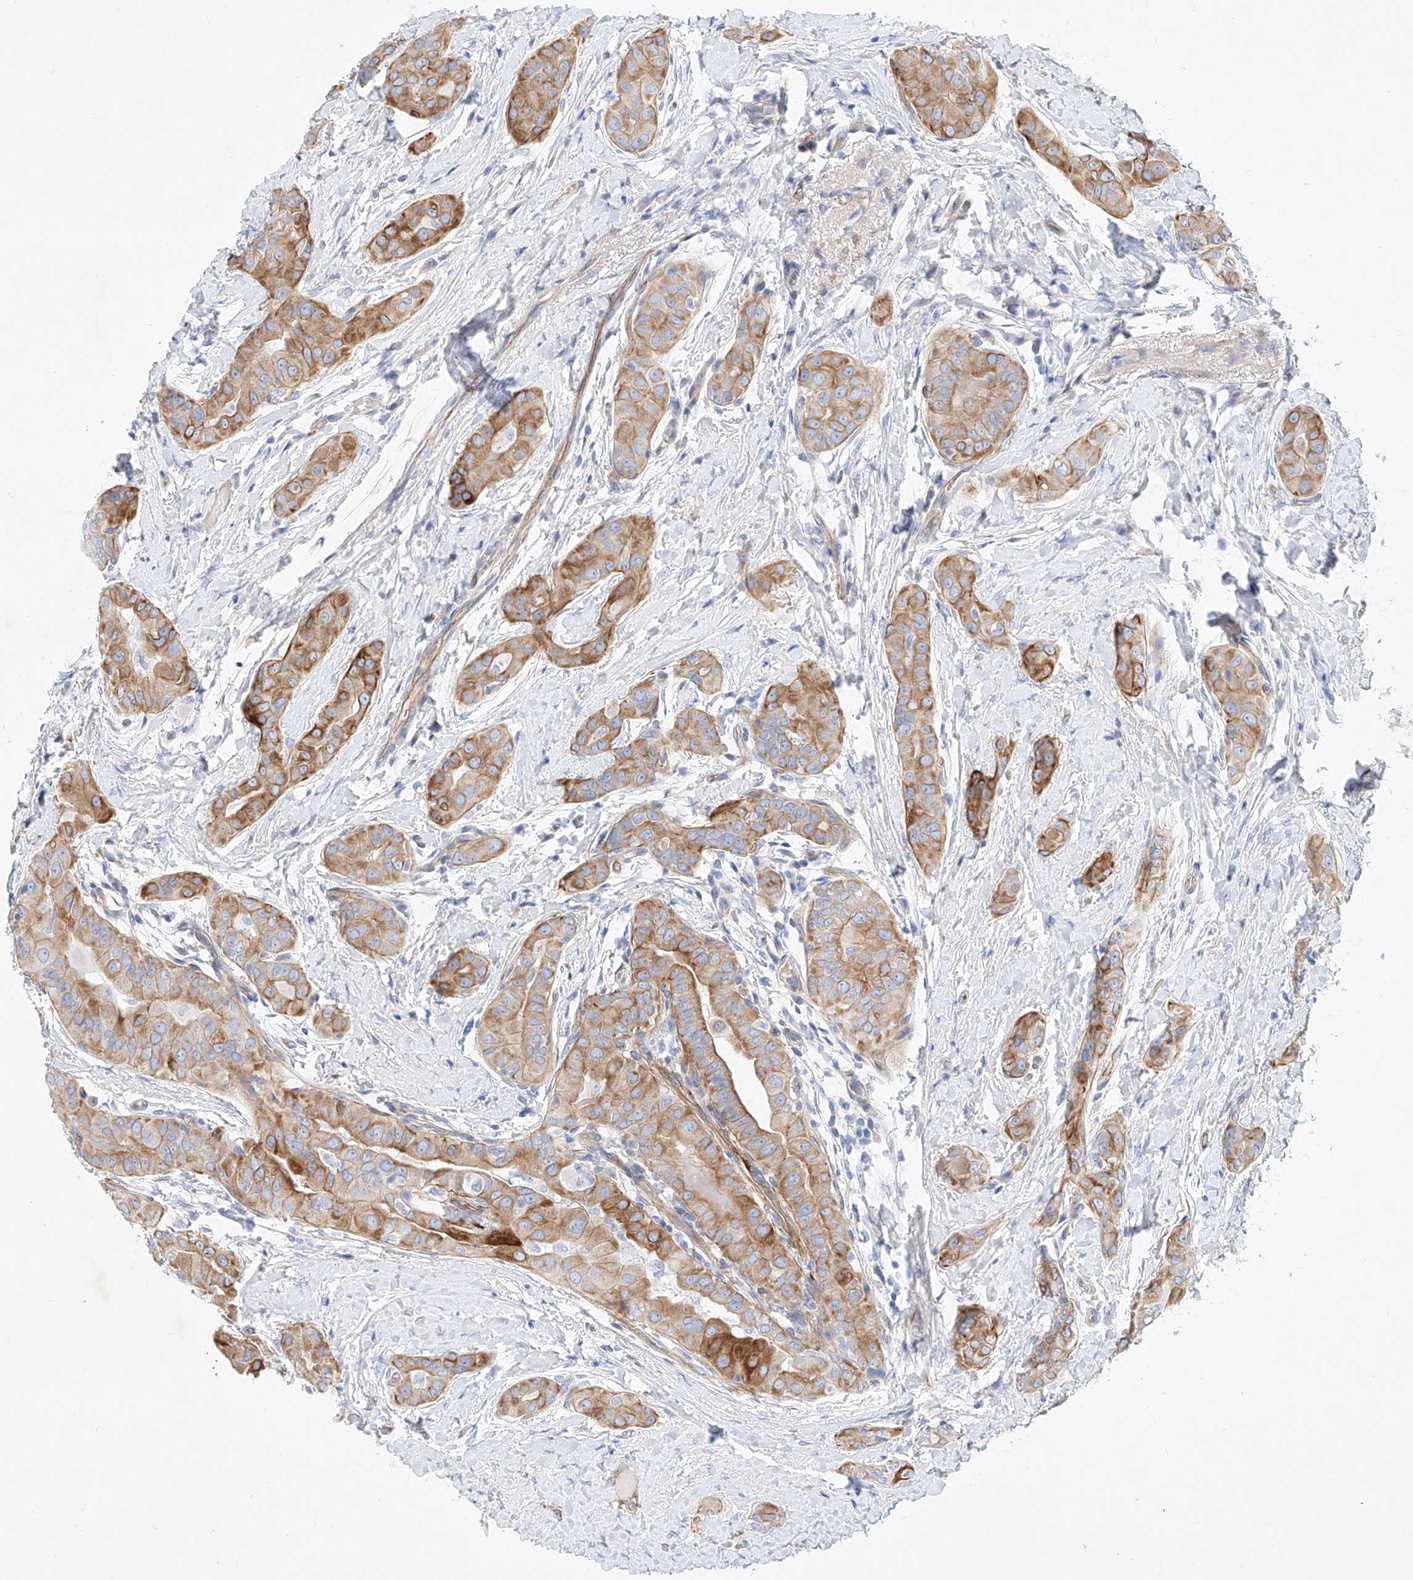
{"staining": {"intensity": "moderate", "quantity": ">75%", "location": "cytoplasmic/membranous"}, "tissue": "thyroid cancer", "cell_type": "Tumor cells", "image_type": "cancer", "snomed": [{"axis": "morphology", "description": "Papillary adenocarcinoma, NOS"}, {"axis": "topography", "description": "Thyroid gland"}], "caption": "Protein expression analysis of papillary adenocarcinoma (thyroid) demonstrates moderate cytoplasmic/membranous expression in approximately >75% of tumor cells.", "gene": "SBSPON", "patient": {"sex": "male", "age": 33}}